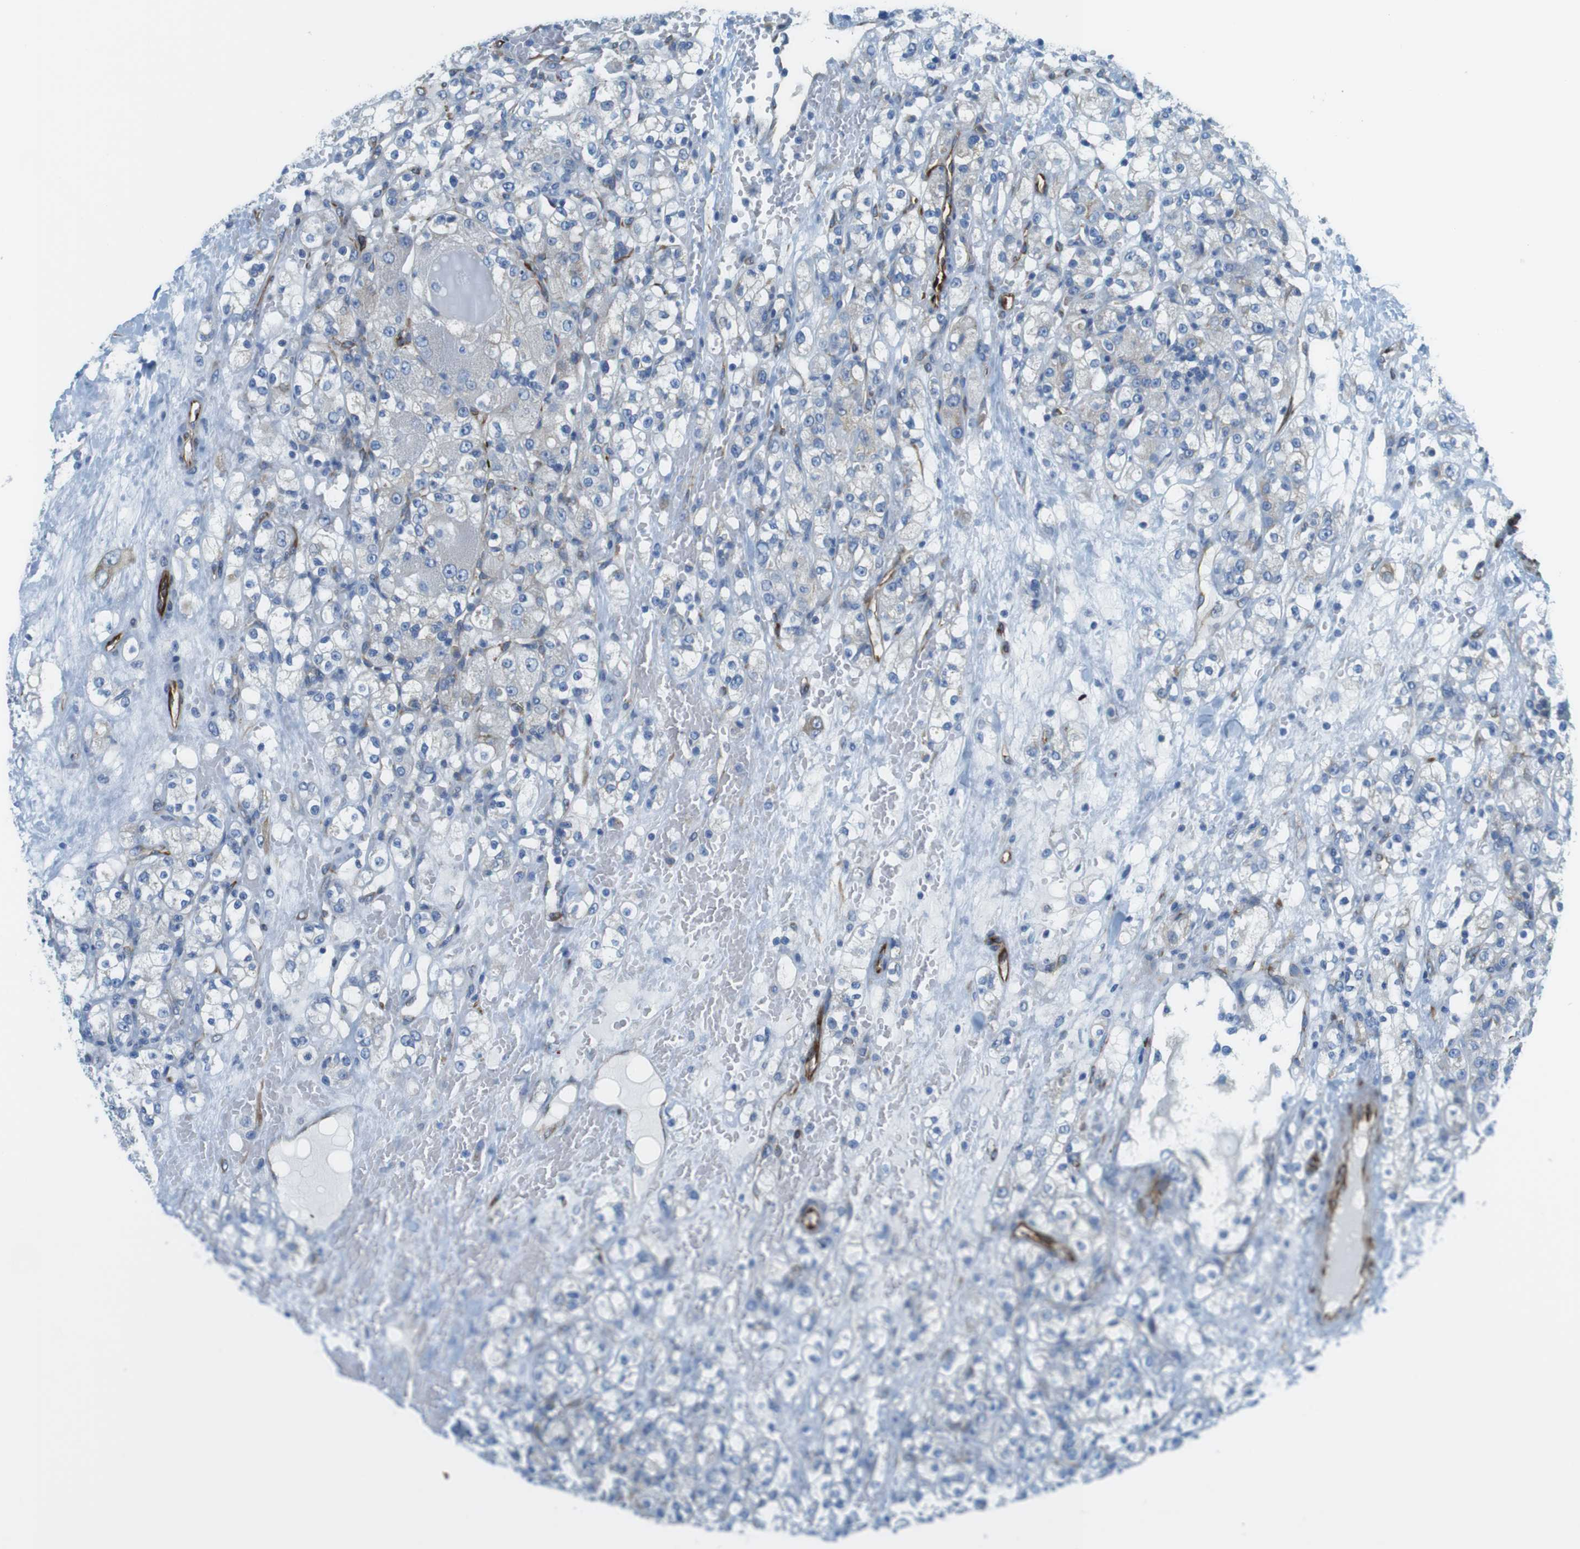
{"staining": {"intensity": "negative", "quantity": "none", "location": "none"}, "tissue": "renal cancer", "cell_type": "Tumor cells", "image_type": "cancer", "snomed": [{"axis": "morphology", "description": "Normal tissue, NOS"}, {"axis": "morphology", "description": "Adenocarcinoma, NOS"}, {"axis": "topography", "description": "Kidney"}], "caption": "An IHC image of renal cancer (adenocarcinoma) is shown. There is no staining in tumor cells of renal cancer (adenocarcinoma). (IHC, brightfield microscopy, high magnification).", "gene": "EMP2", "patient": {"sex": "male", "age": 61}}